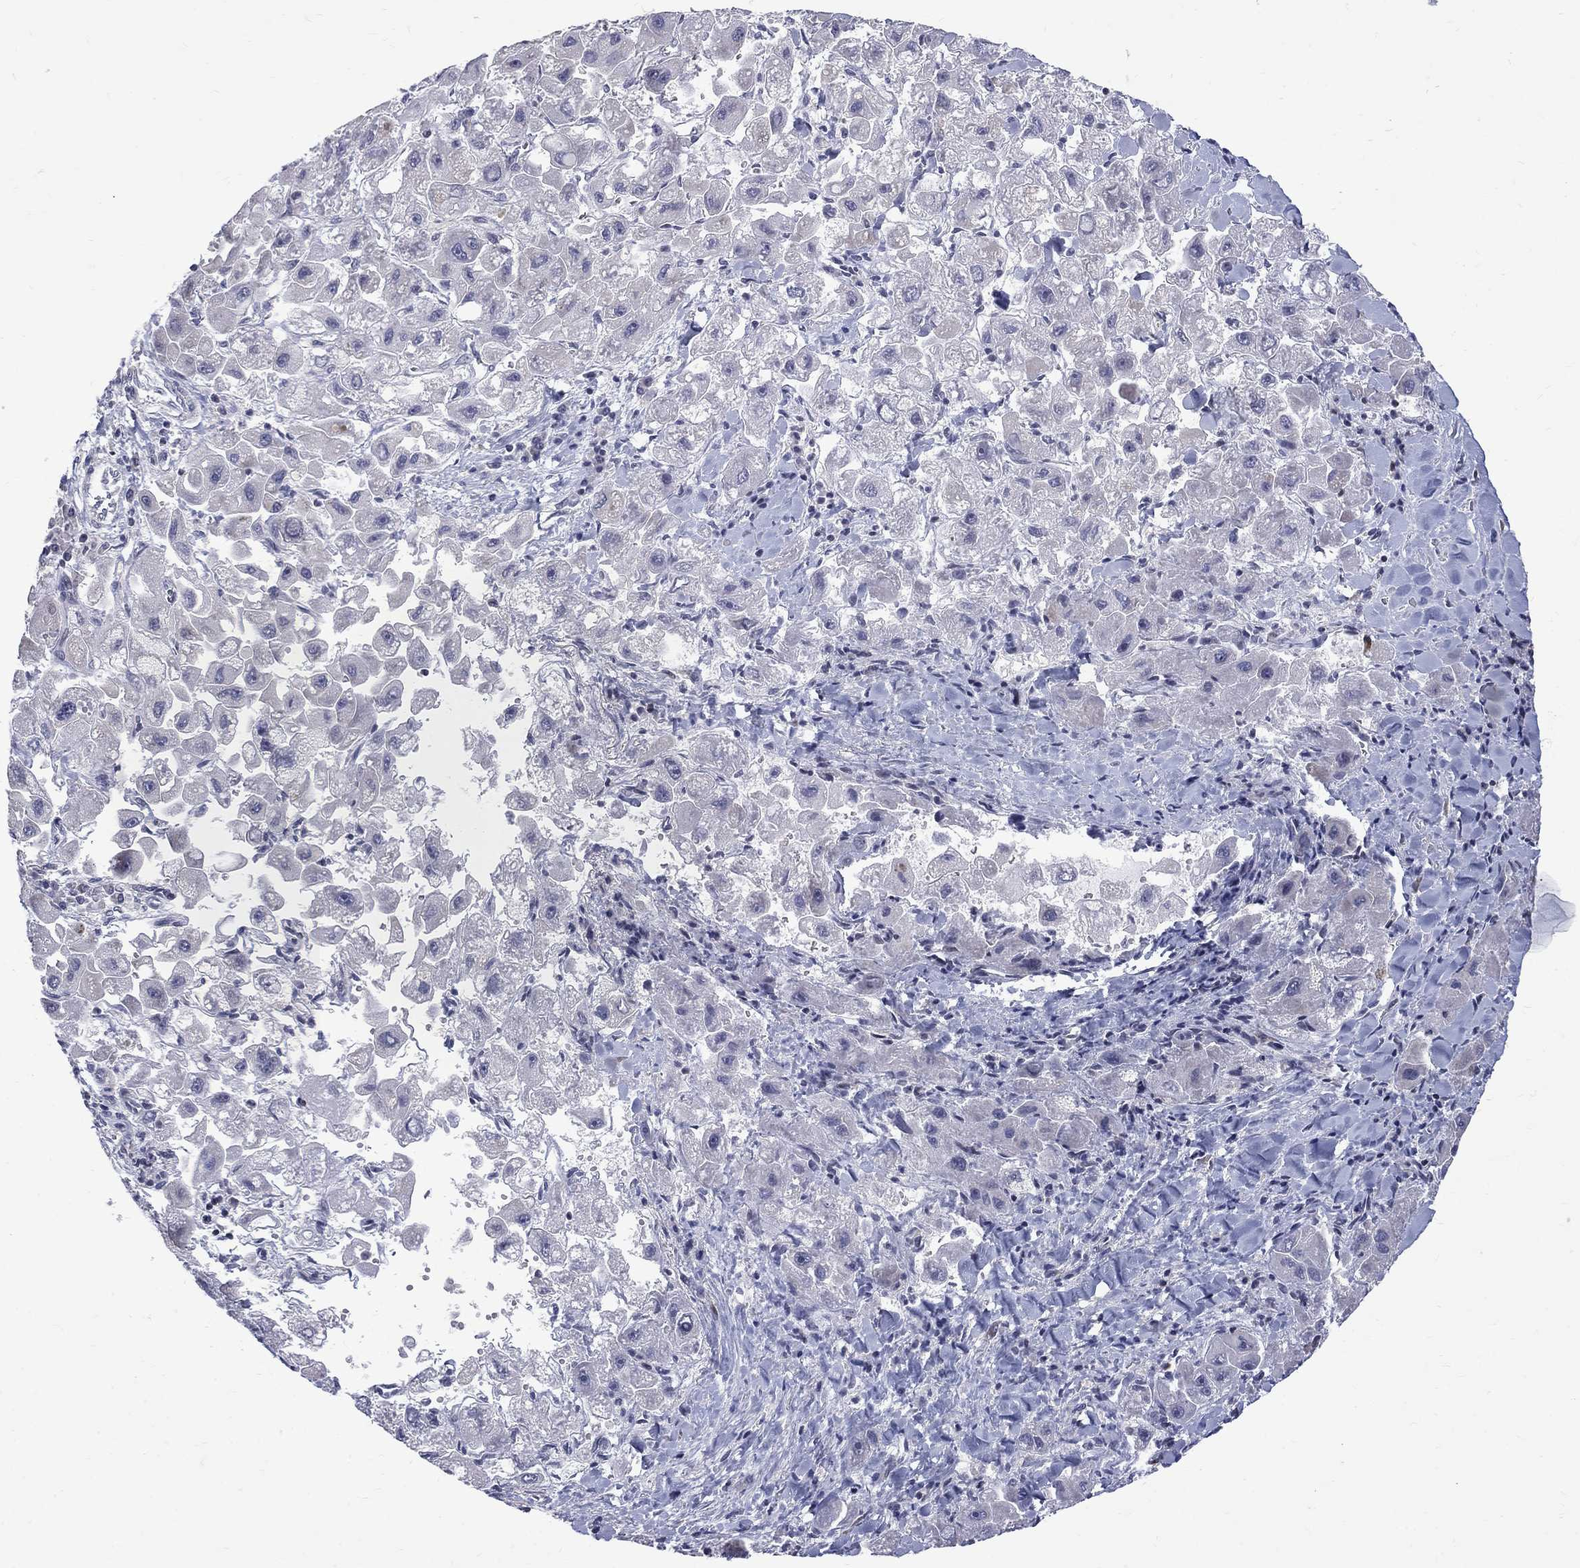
{"staining": {"intensity": "negative", "quantity": "none", "location": "none"}, "tissue": "liver cancer", "cell_type": "Tumor cells", "image_type": "cancer", "snomed": [{"axis": "morphology", "description": "Carcinoma, Hepatocellular, NOS"}, {"axis": "topography", "description": "Liver"}], "caption": "The immunohistochemistry (IHC) micrograph has no significant positivity in tumor cells of liver hepatocellular carcinoma tissue.", "gene": "SH2B1", "patient": {"sex": "male", "age": 24}}